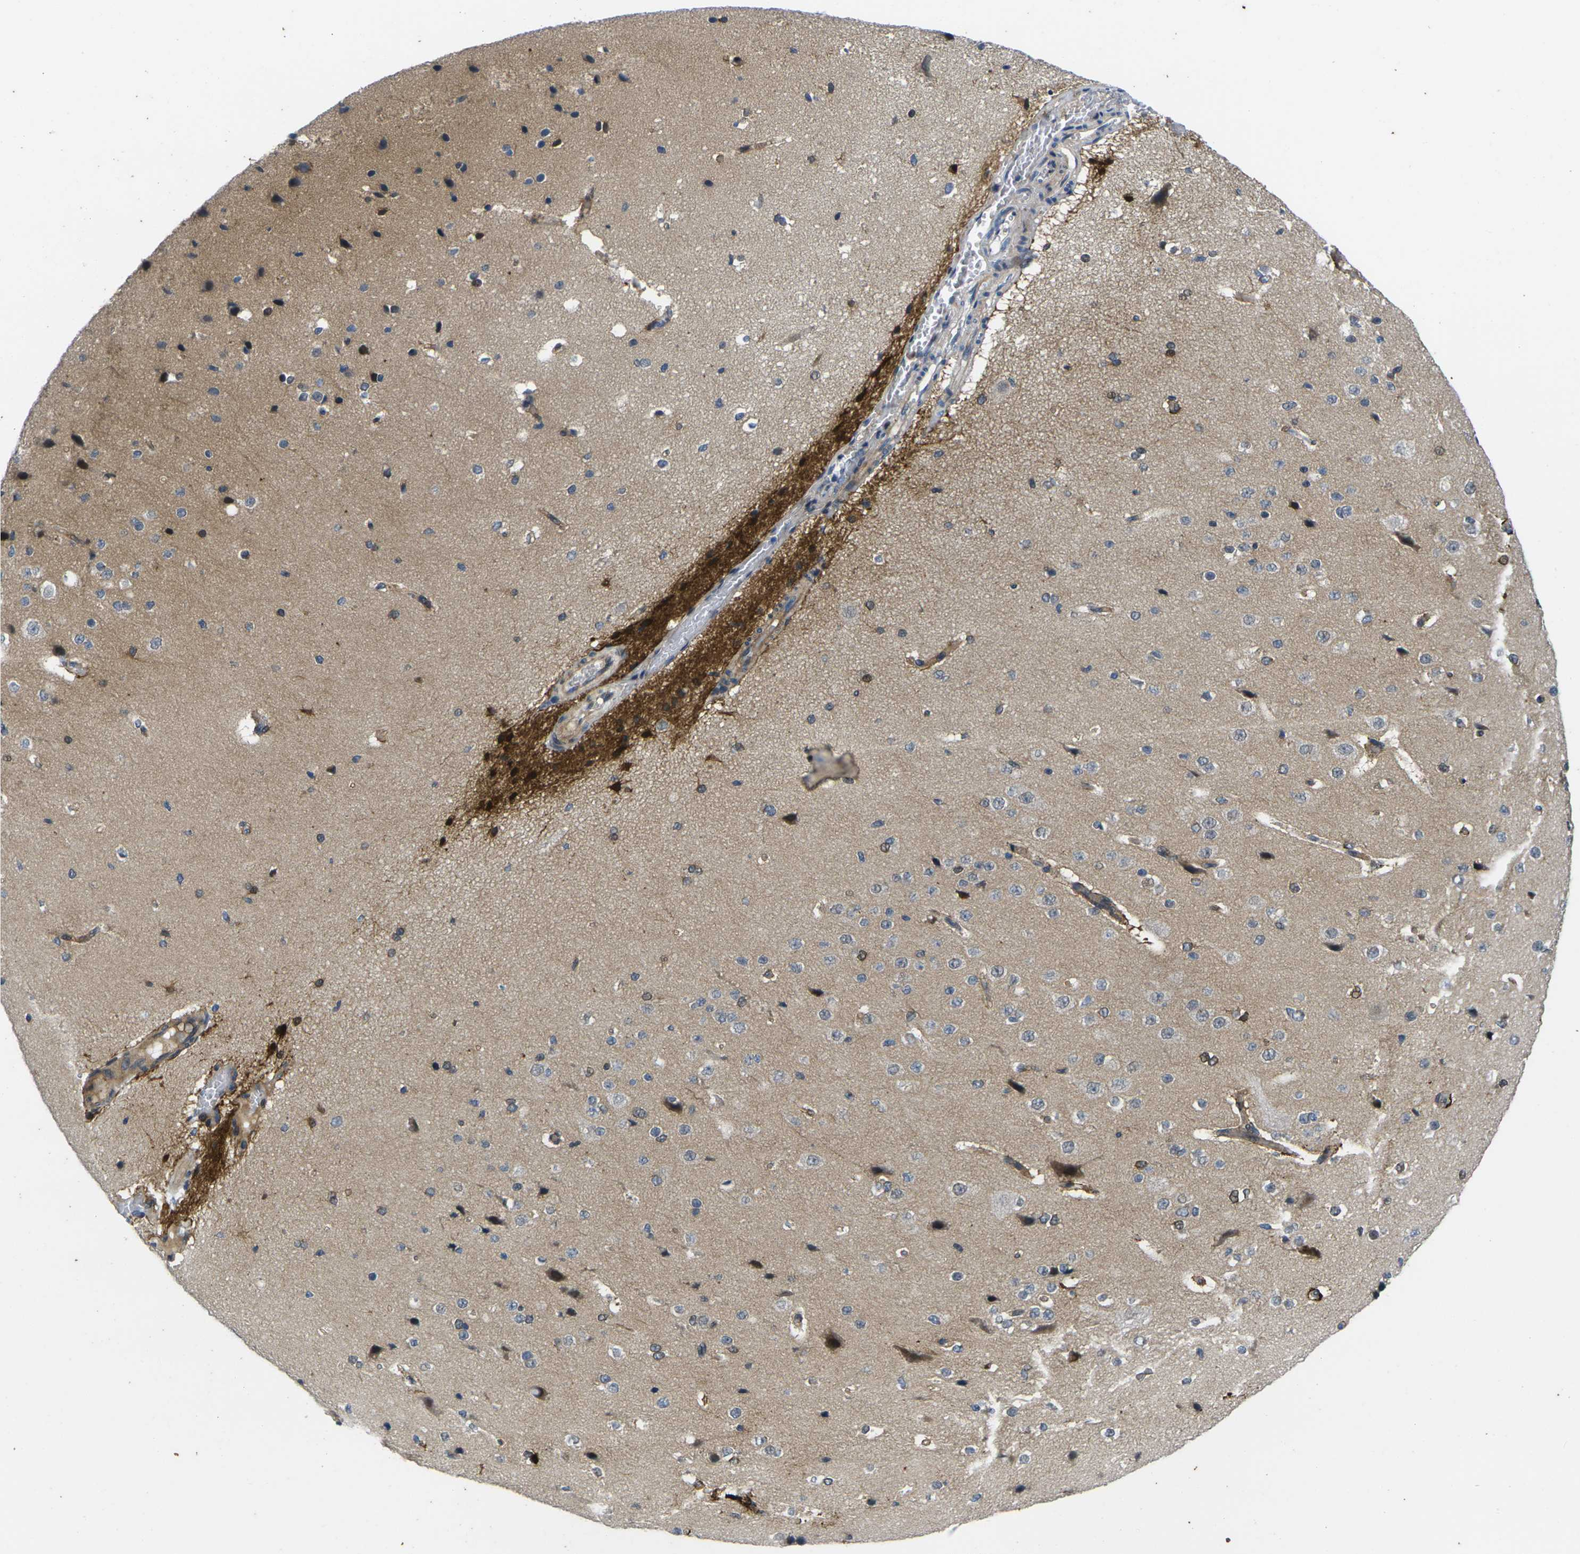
{"staining": {"intensity": "moderate", "quantity": ">75%", "location": "cytoplasmic/membranous"}, "tissue": "cerebral cortex", "cell_type": "Endothelial cells", "image_type": "normal", "snomed": [{"axis": "morphology", "description": "Normal tissue, NOS"}, {"axis": "morphology", "description": "Developmental malformation"}, {"axis": "topography", "description": "Cerebral cortex"}], "caption": "Immunohistochemical staining of benign cerebral cortex demonstrates medium levels of moderate cytoplasmic/membranous expression in about >75% of endothelial cells.", "gene": "ROBO2", "patient": {"sex": "female", "age": 30}}